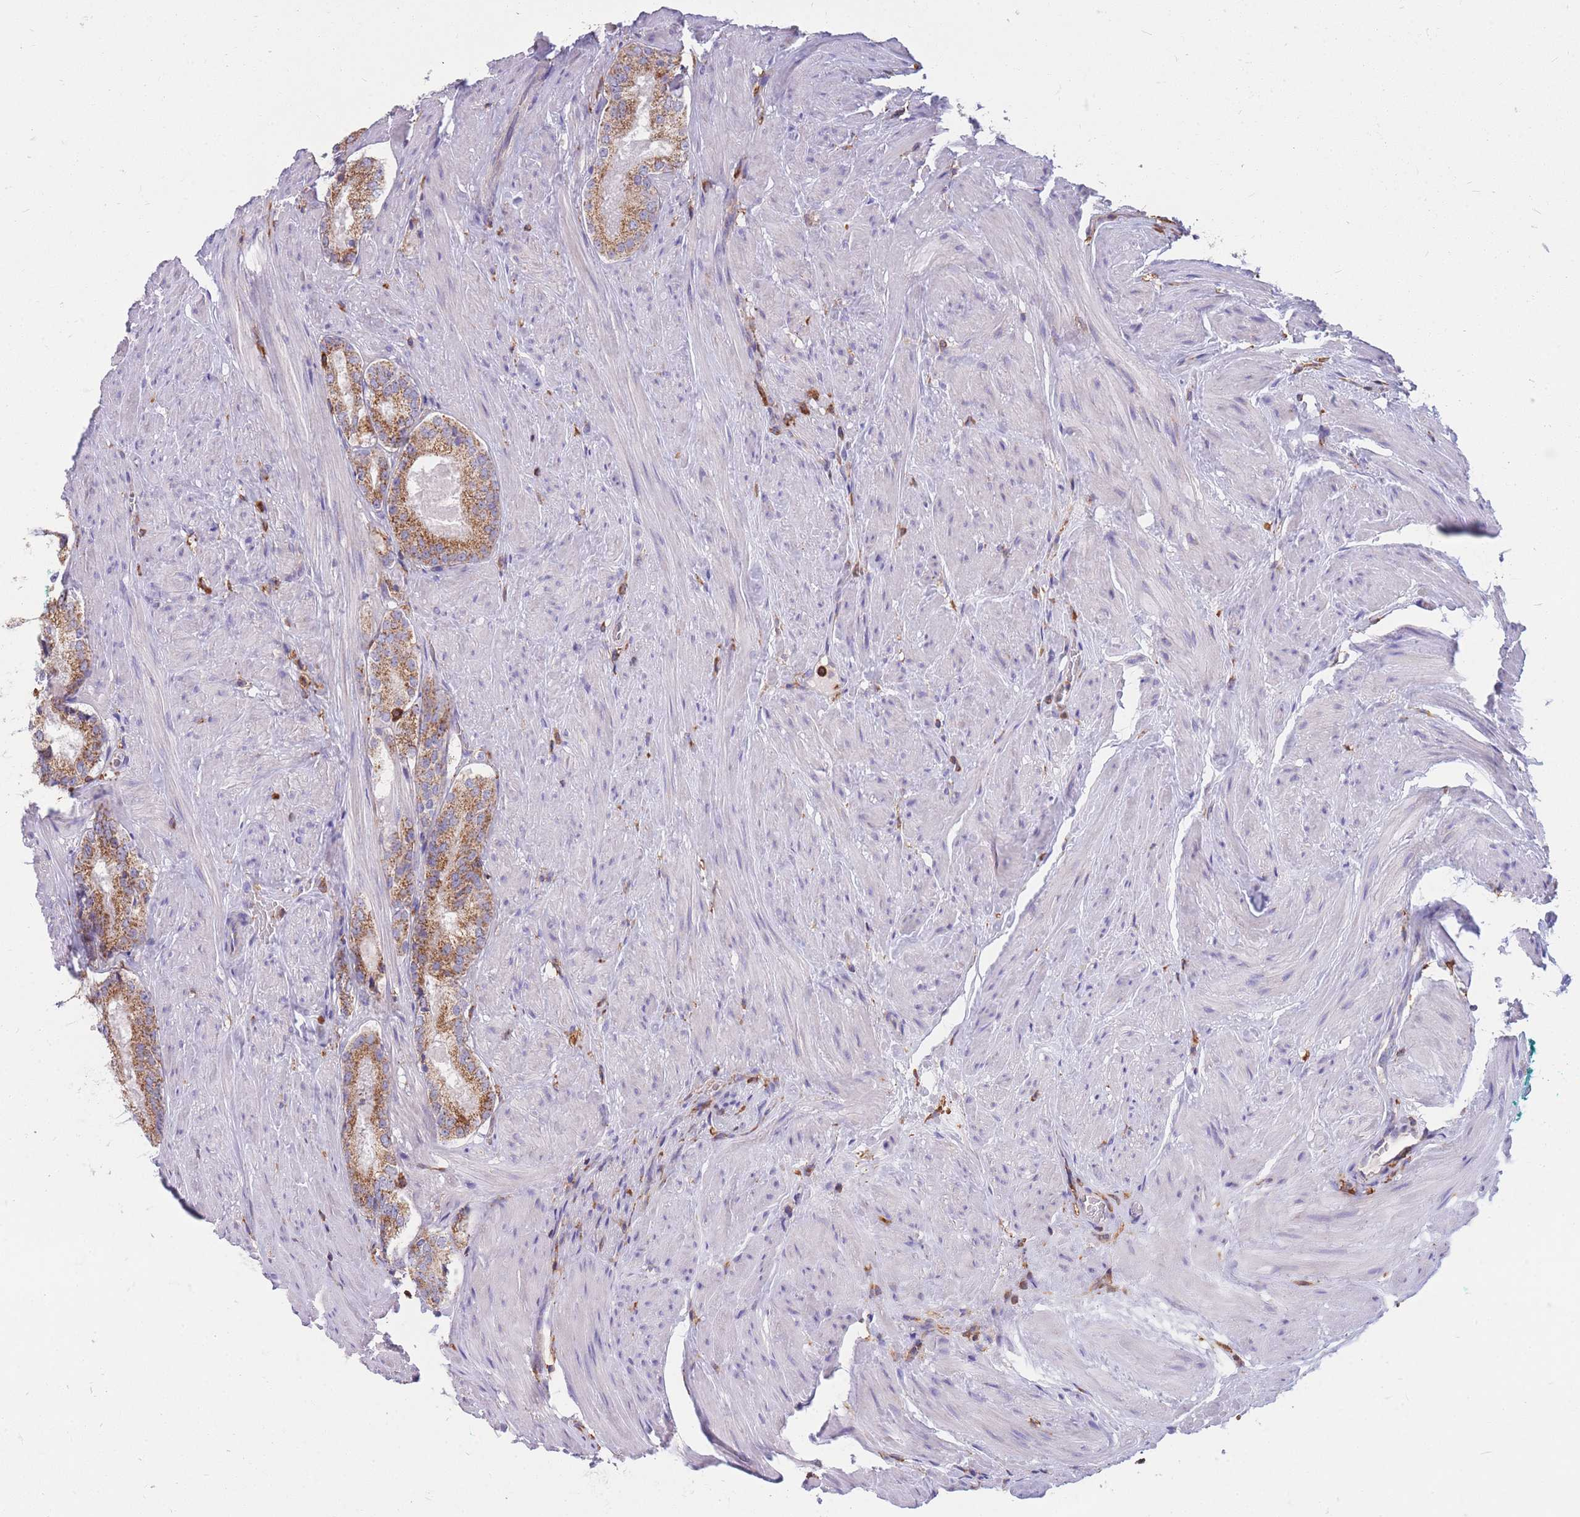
{"staining": {"intensity": "moderate", "quantity": ">75%", "location": "cytoplasmic/membranous"}, "tissue": "prostate cancer", "cell_type": "Tumor cells", "image_type": "cancer", "snomed": [{"axis": "morphology", "description": "Adenocarcinoma, Low grade"}, {"axis": "topography", "description": "Prostate"}], "caption": "Prostate cancer (low-grade adenocarcinoma) stained with immunohistochemistry (IHC) displays moderate cytoplasmic/membranous positivity in approximately >75% of tumor cells. Immunohistochemistry stains the protein of interest in brown and the nuclei are stained blue.", "gene": "MRPL54", "patient": {"sex": "male", "age": 54}}